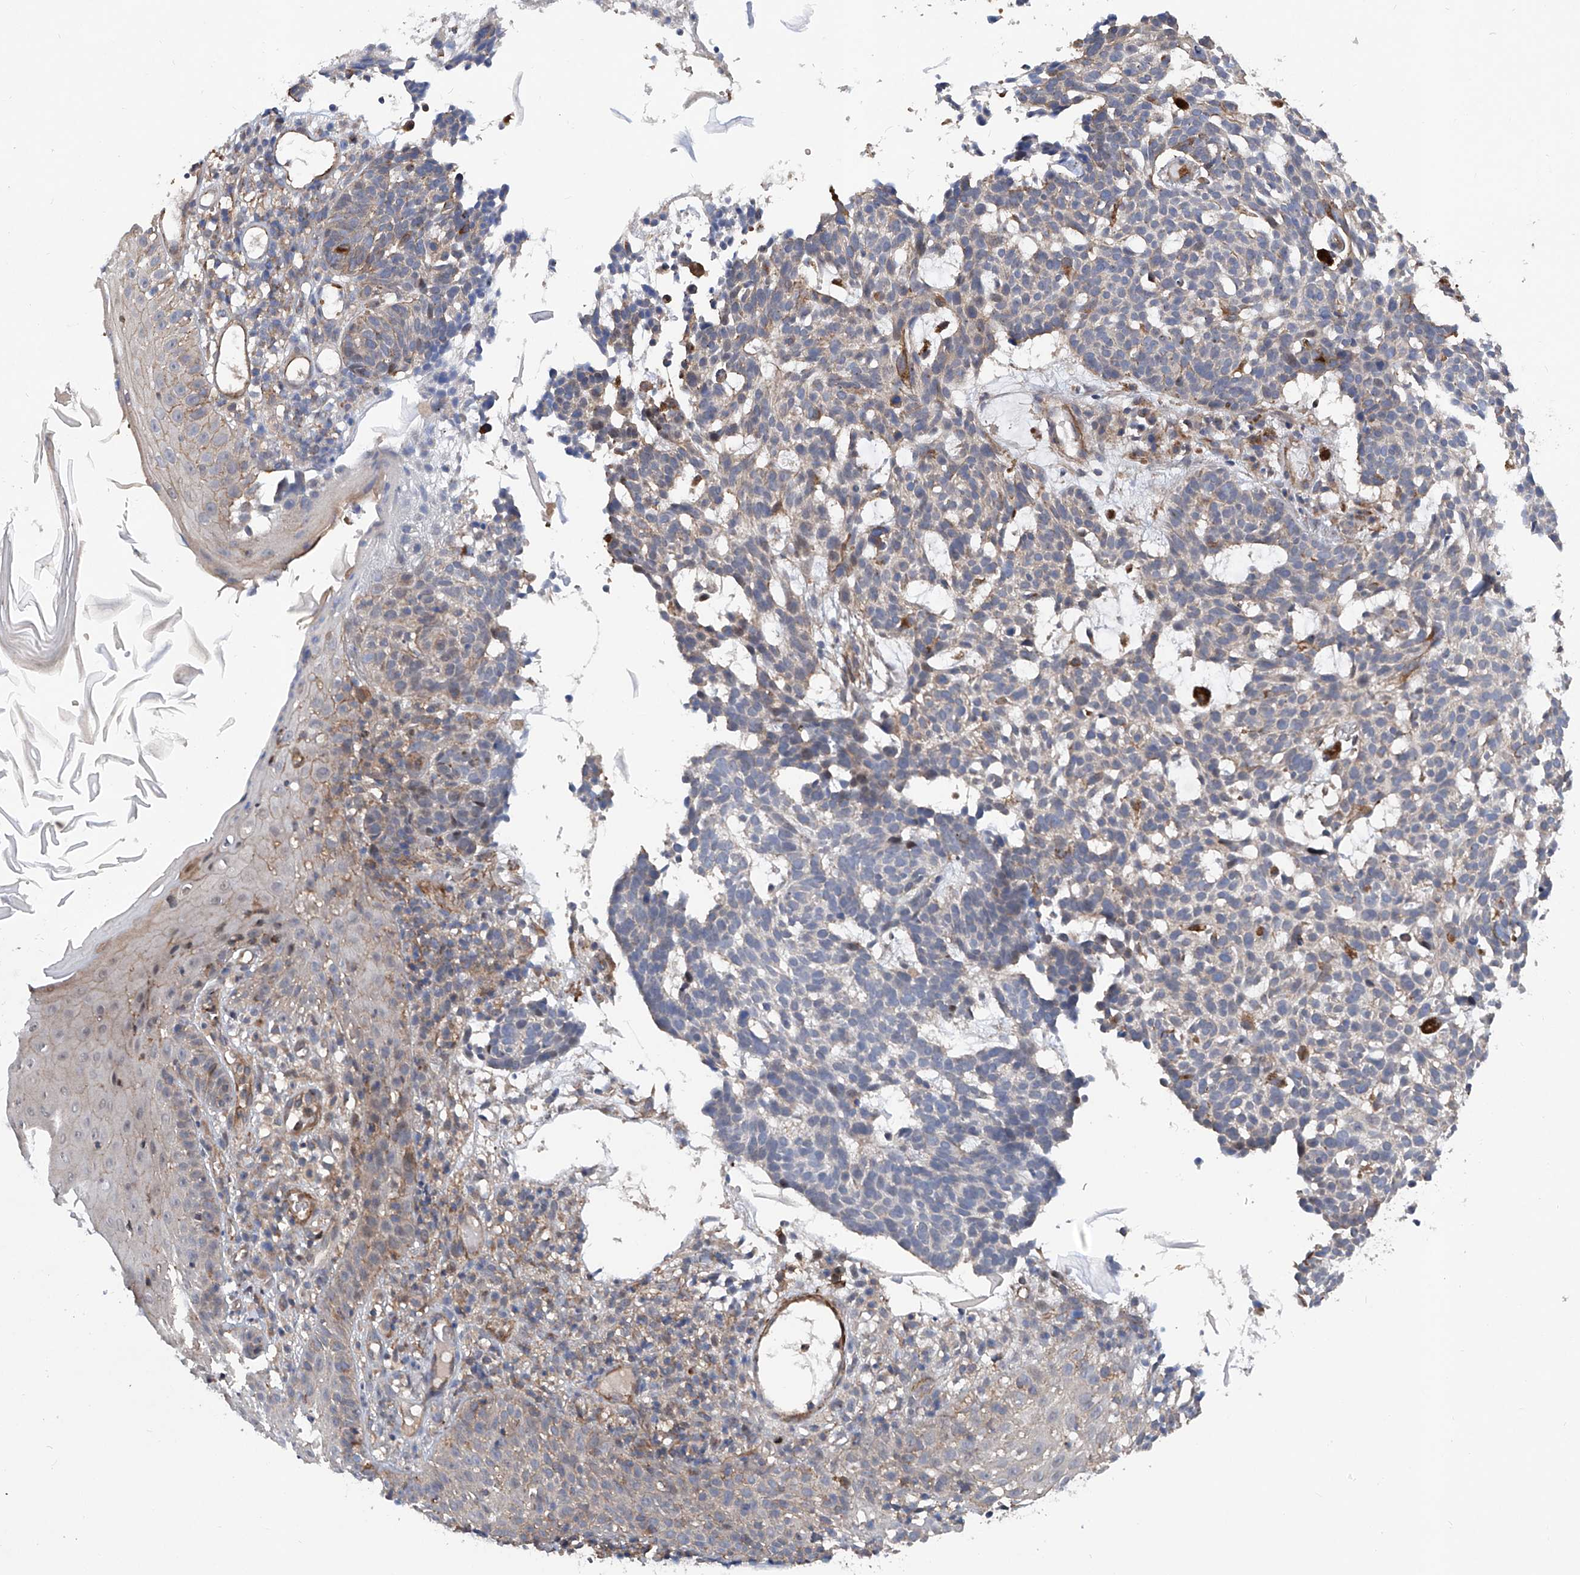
{"staining": {"intensity": "negative", "quantity": "none", "location": "none"}, "tissue": "skin cancer", "cell_type": "Tumor cells", "image_type": "cancer", "snomed": [{"axis": "morphology", "description": "Basal cell carcinoma"}, {"axis": "topography", "description": "Skin"}], "caption": "Immunohistochemistry (IHC) image of neoplastic tissue: skin basal cell carcinoma stained with DAB shows no significant protein staining in tumor cells.", "gene": "NT5C3A", "patient": {"sex": "male", "age": 85}}